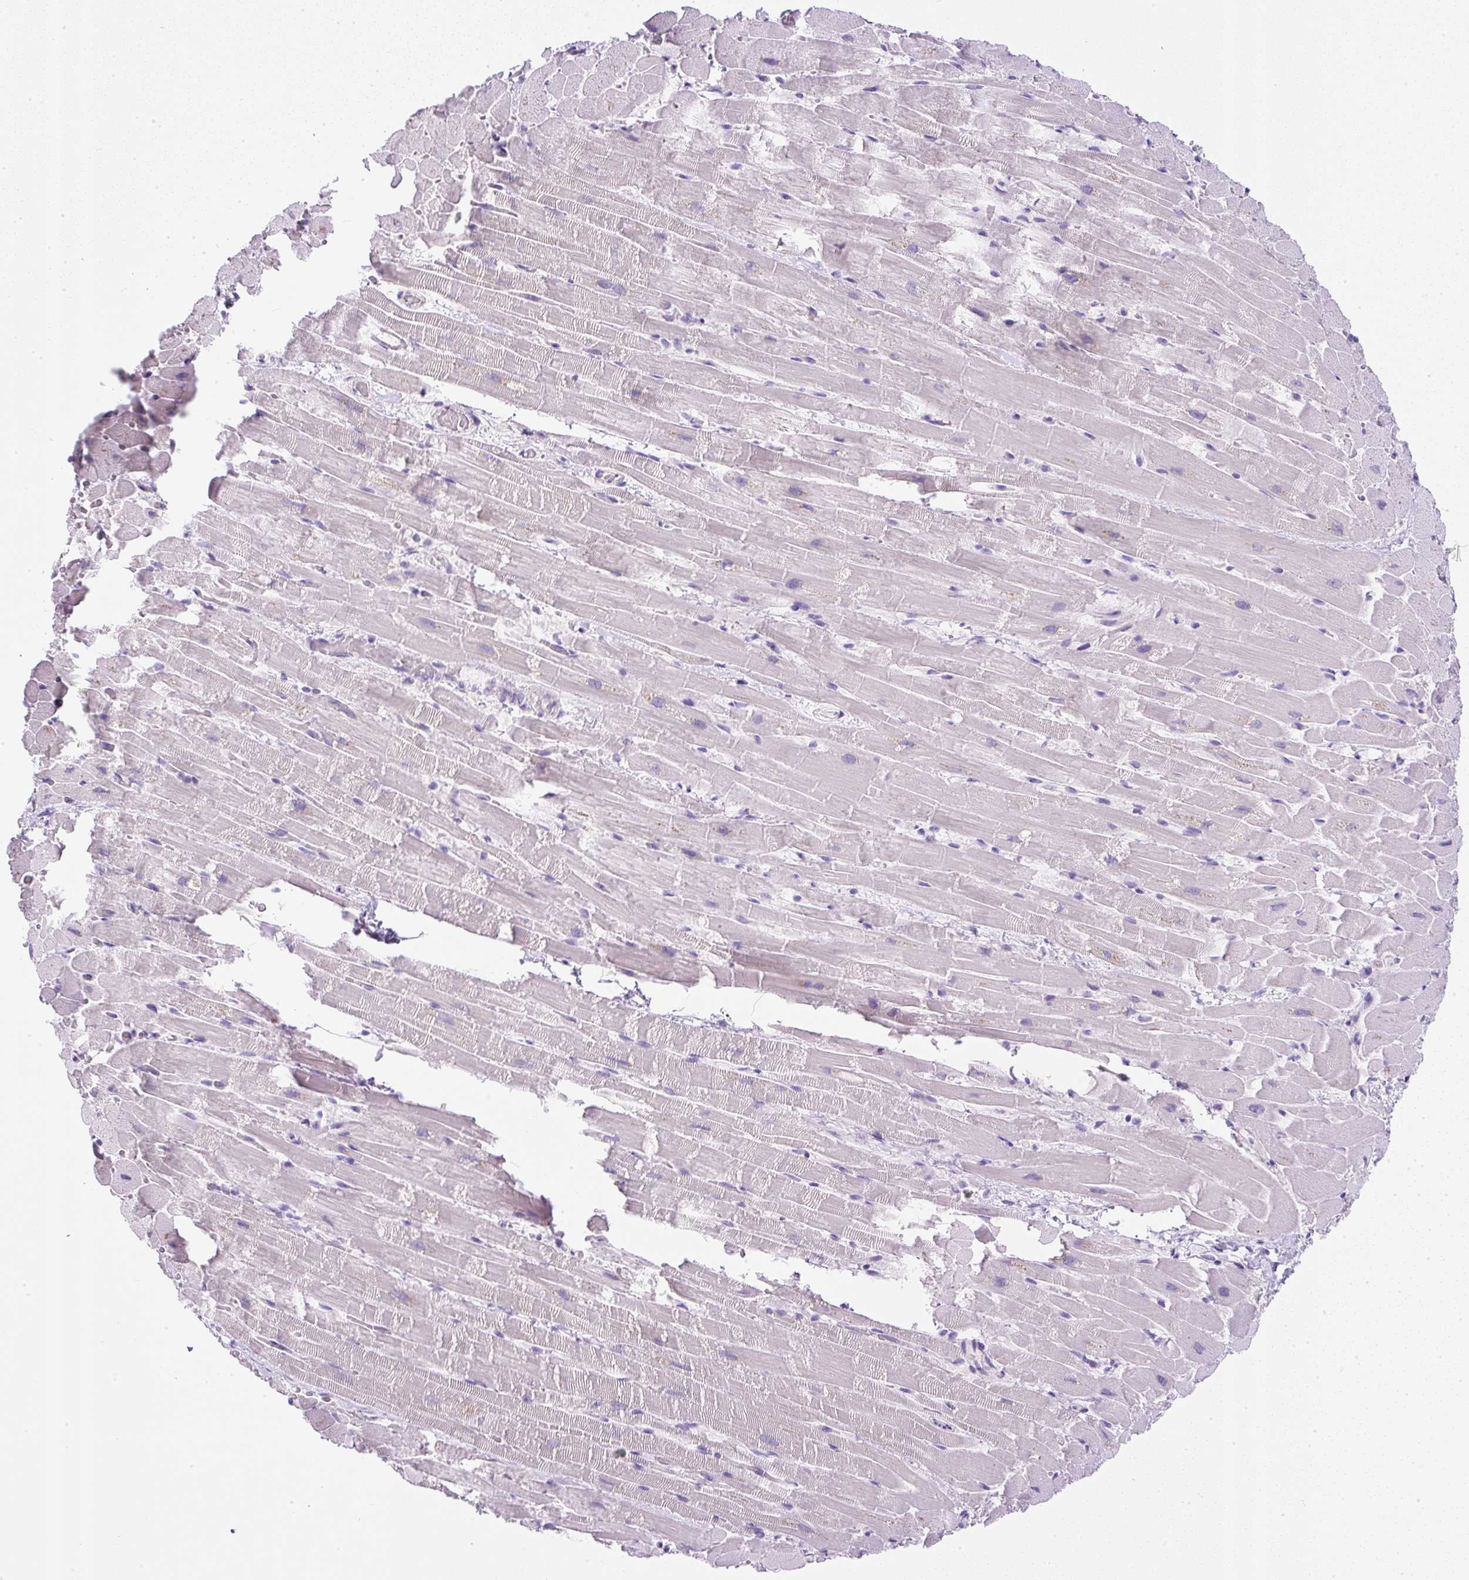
{"staining": {"intensity": "negative", "quantity": "none", "location": "none"}, "tissue": "heart muscle", "cell_type": "Cardiomyocytes", "image_type": "normal", "snomed": [{"axis": "morphology", "description": "Normal tissue, NOS"}, {"axis": "topography", "description": "Heart"}], "caption": "Immunohistochemistry image of benign human heart muscle stained for a protein (brown), which exhibits no expression in cardiomyocytes.", "gene": "COL9A2", "patient": {"sex": "male", "age": 37}}